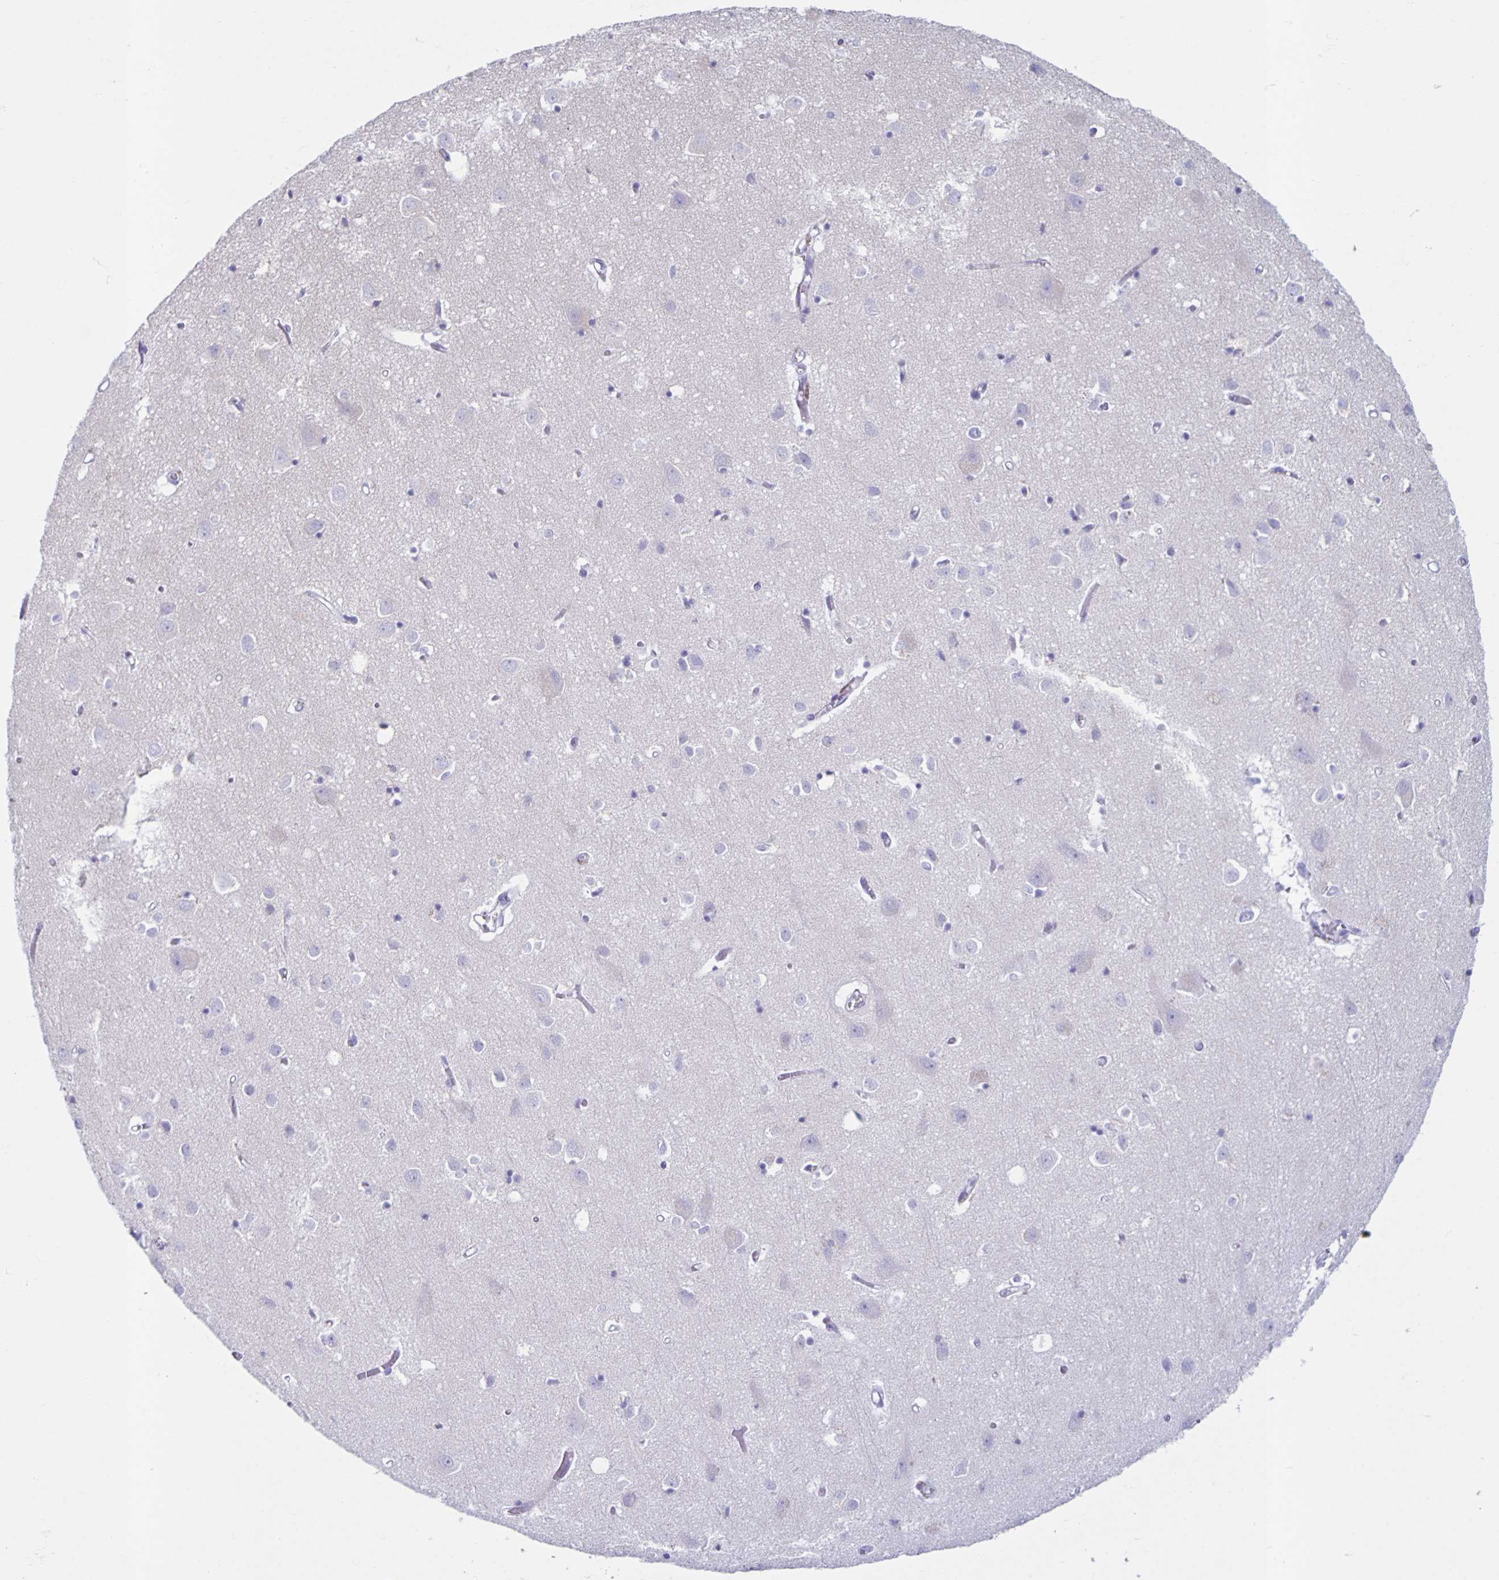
{"staining": {"intensity": "negative", "quantity": "none", "location": "none"}, "tissue": "cerebral cortex", "cell_type": "Endothelial cells", "image_type": "normal", "snomed": [{"axis": "morphology", "description": "Normal tissue, NOS"}, {"axis": "topography", "description": "Cerebral cortex"}], "caption": "This is an immunohistochemistry image of unremarkable cerebral cortex. There is no expression in endothelial cells.", "gene": "CT45A10", "patient": {"sex": "male", "age": 70}}